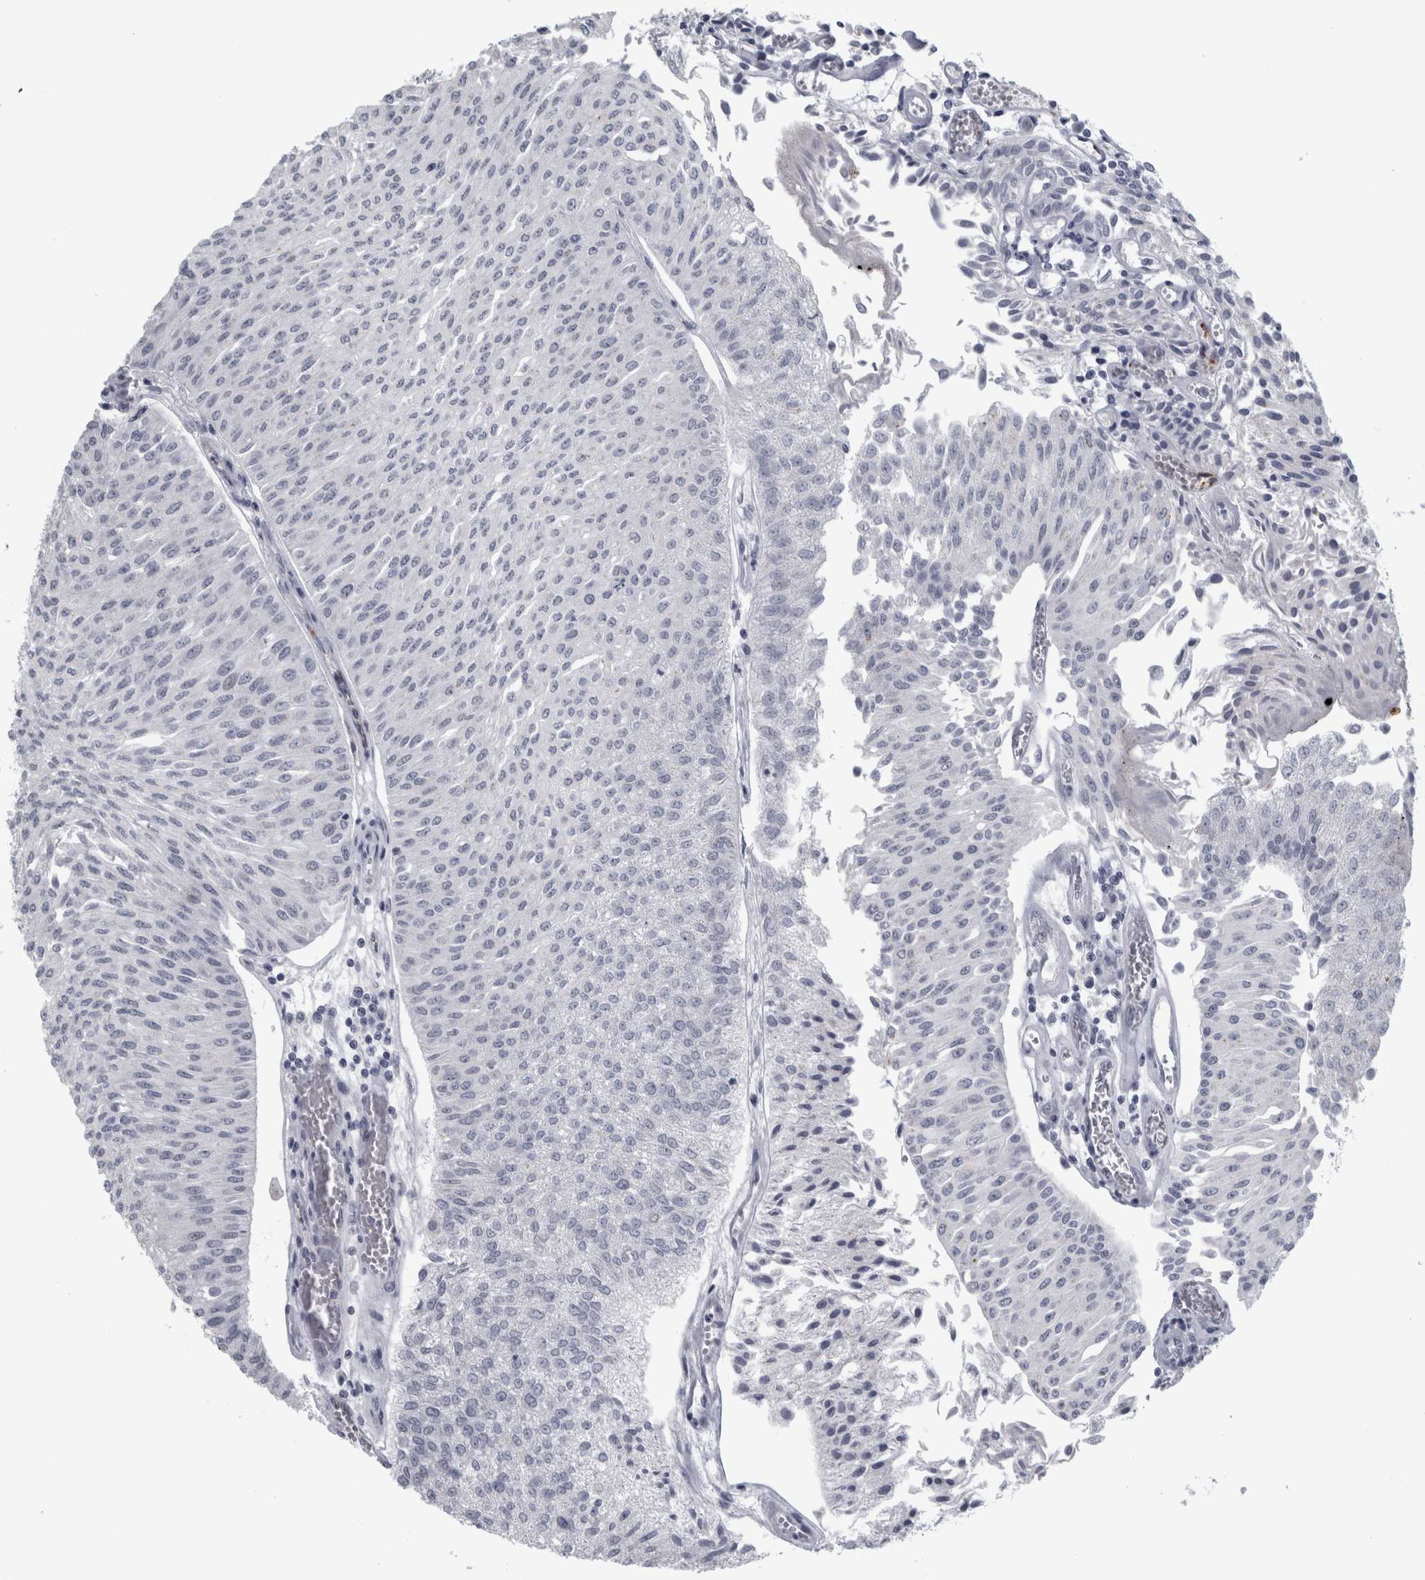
{"staining": {"intensity": "negative", "quantity": "none", "location": "none"}, "tissue": "urothelial cancer", "cell_type": "Tumor cells", "image_type": "cancer", "snomed": [{"axis": "morphology", "description": "Urothelial carcinoma, Low grade"}, {"axis": "topography", "description": "Urinary bladder"}], "caption": "Urothelial cancer was stained to show a protein in brown. There is no significant staining in tumor cells.", "gene": "CPE", "patient": {"sex": "male", "age": 86}}